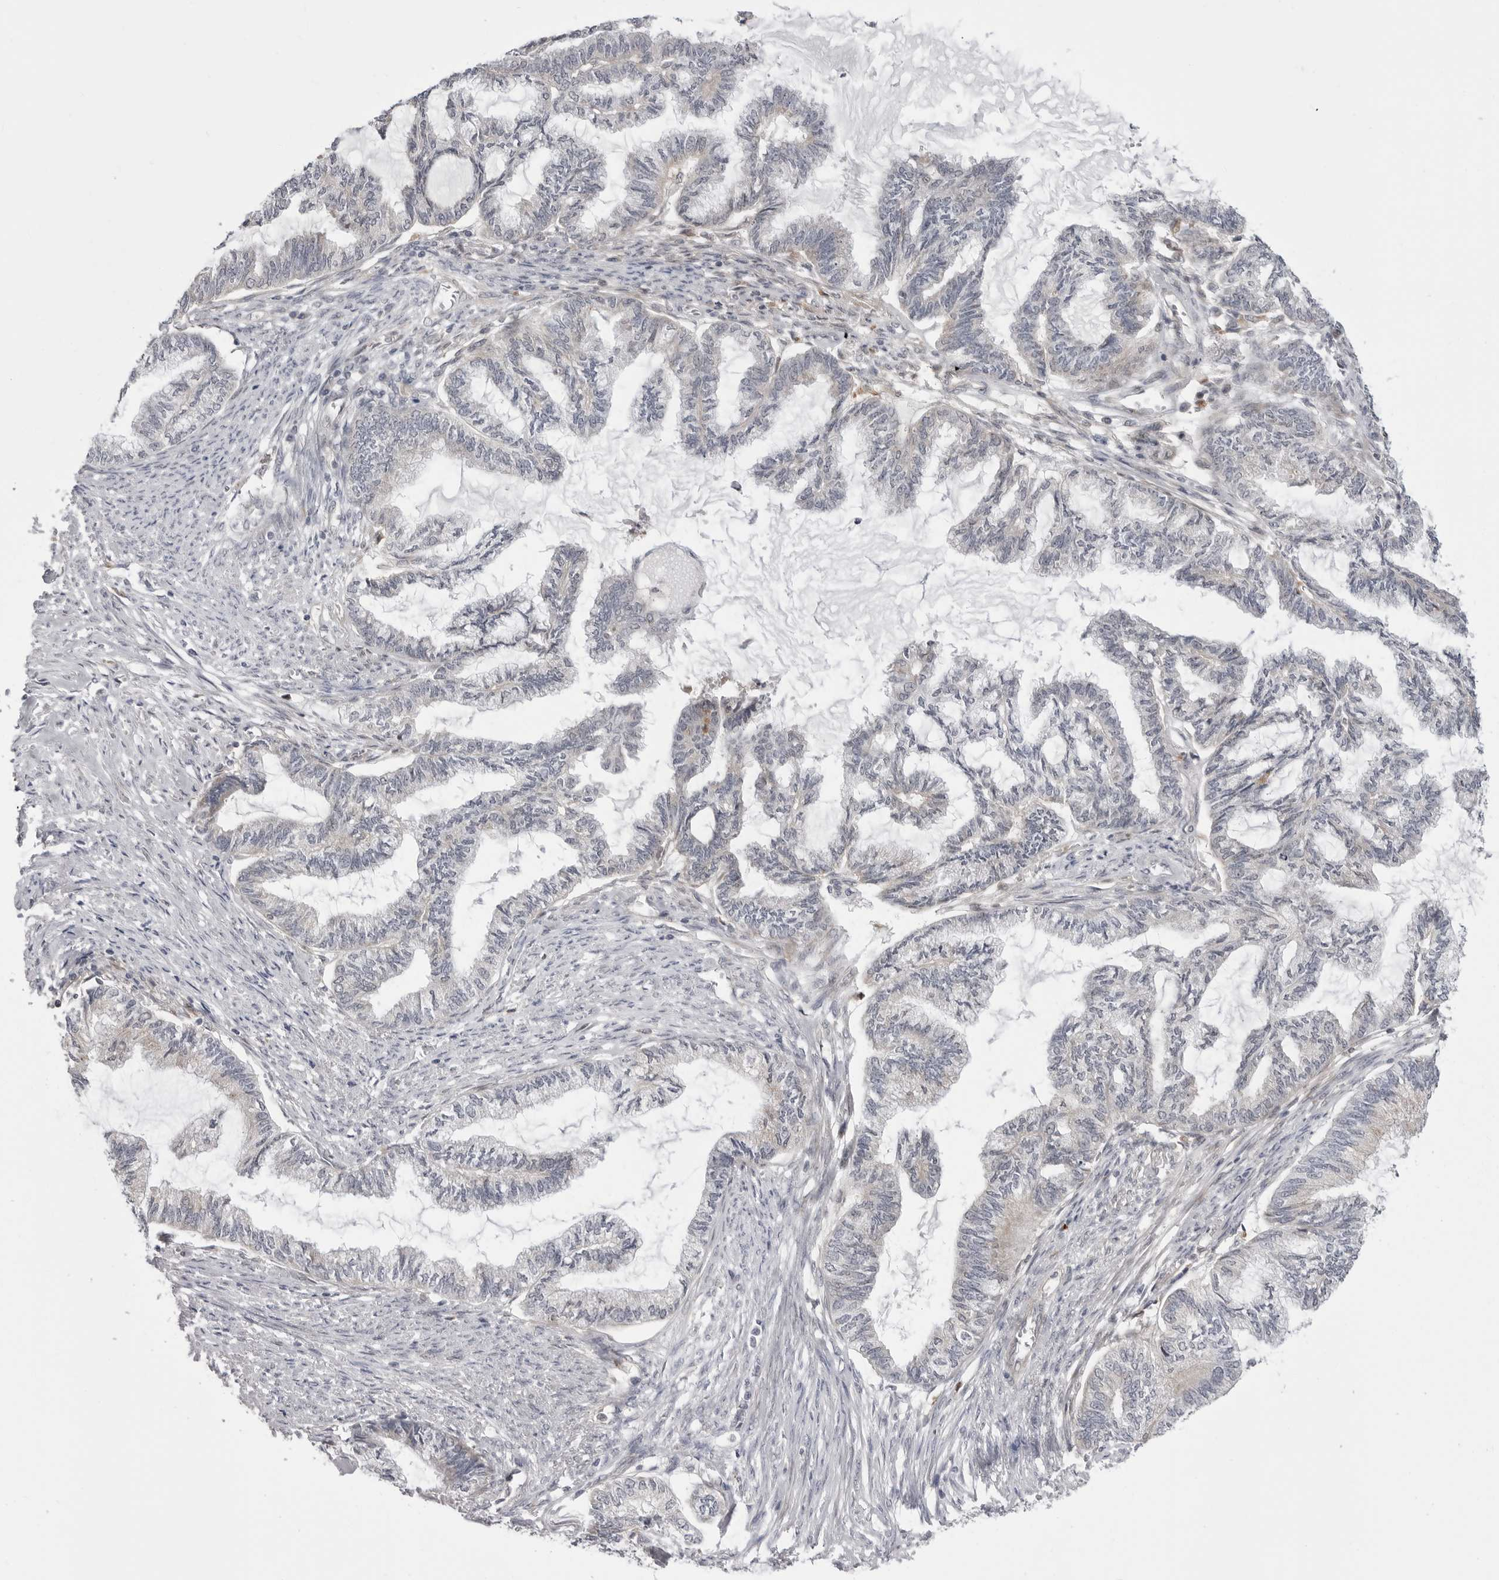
{"staining": {"intensity": "negative", "quantity": "none", "location": "none"}, "tissue": "endometrial cancer", "cell_type": "Tumor cells", "image_type": "cancer", "snomed": [{"axis": "morphology", "description": "Adenocarcinoma, NOS"}, {"axis": "topography", "description": "Endometrium"}], "caption": "The image exhibits no significant positivity in tumor cells of endometrial adenocarcinoma.", "gene": "CCDC18", "patient": {"sex": "female", "age": 86}}